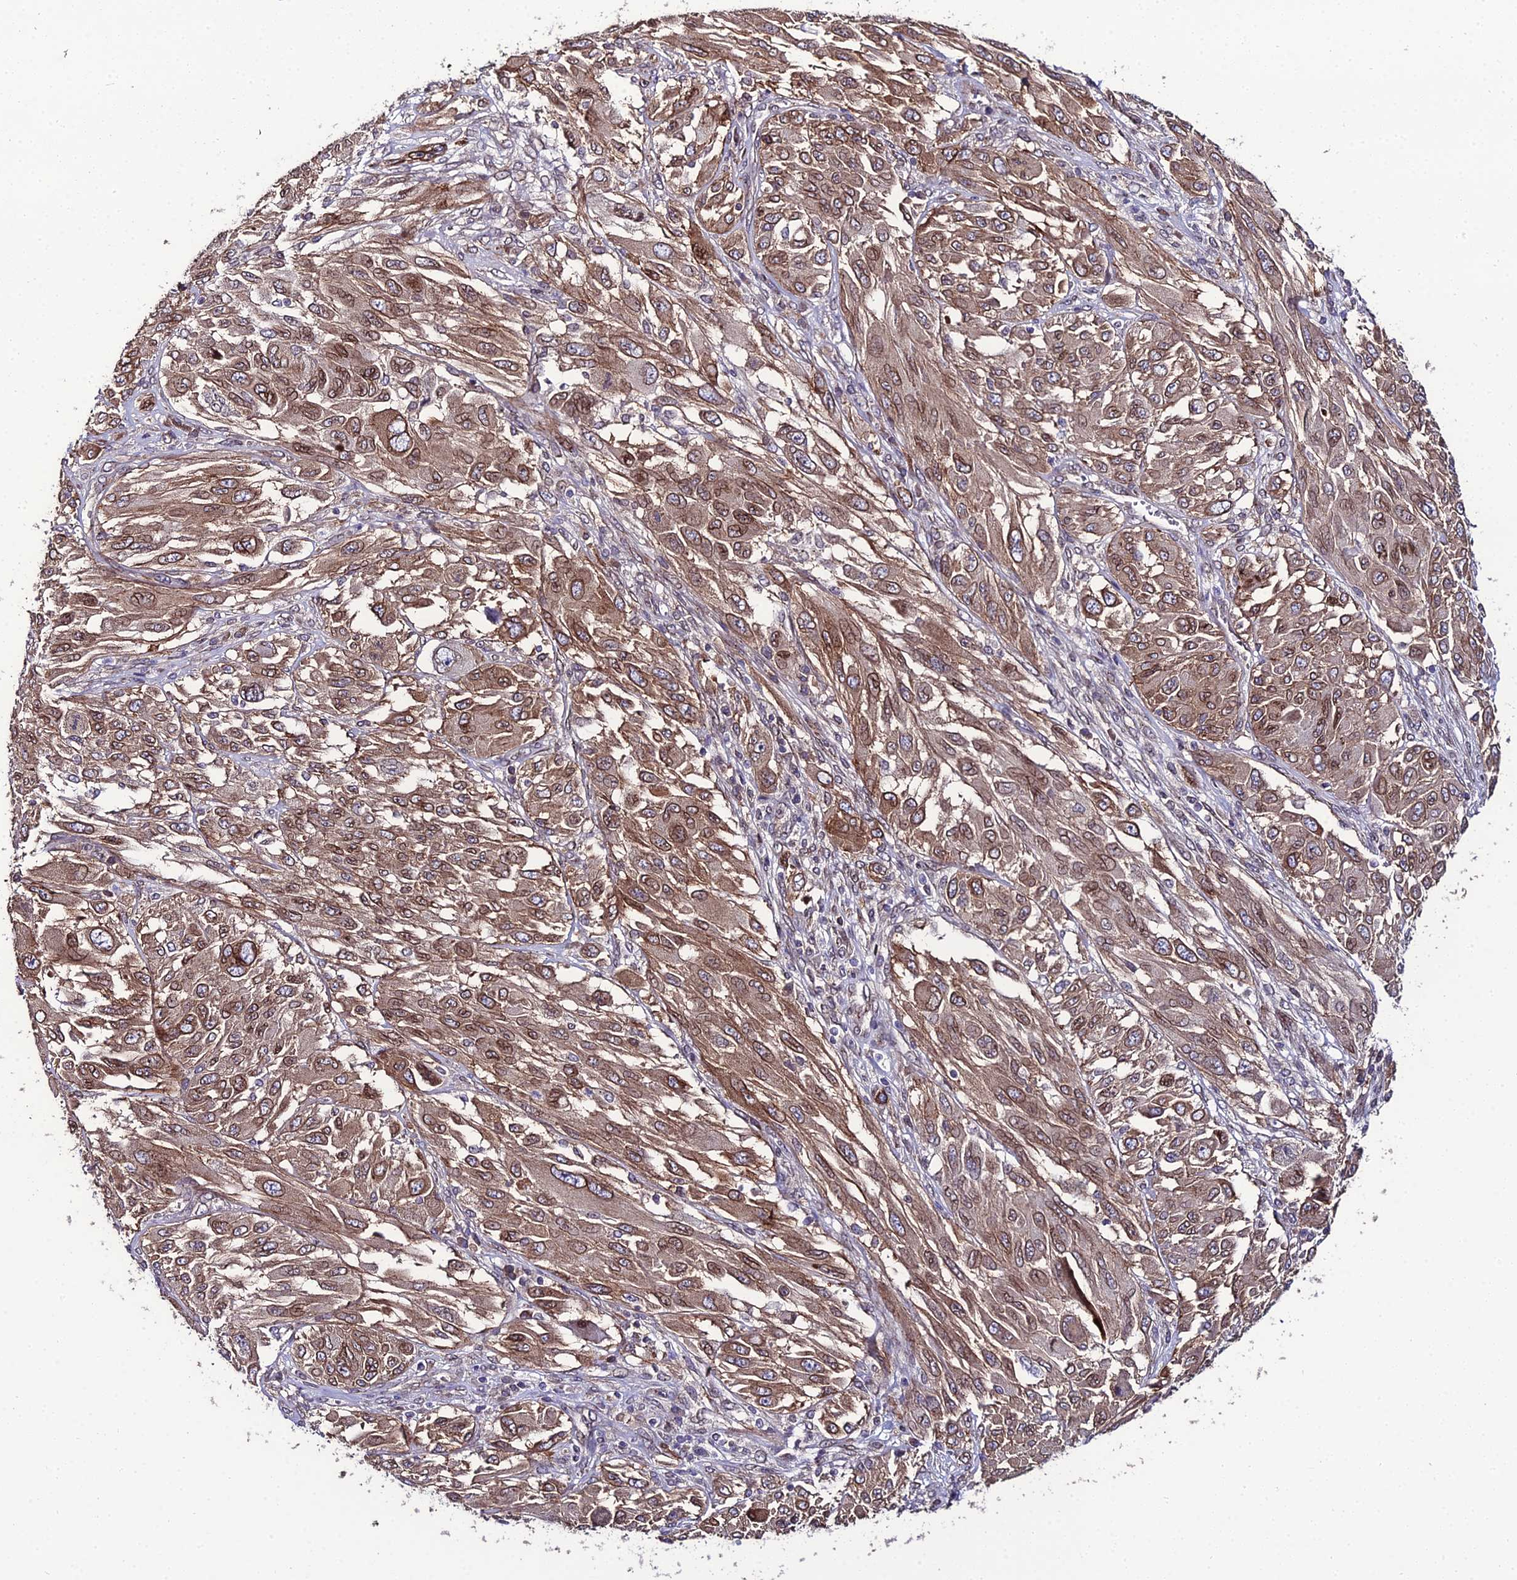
{"staining": {"intensity": "moderate", "quantity": ">75%", "location": "cytoplasmic/membranous,nuclear"}, "tissue": "melanoma", "cell_type": "Tumor cells", "image_type": "cancer", "snomed": [{"axis": "morphology", "description": "Malignant melanoma, NOS"}, {"axis": "topography", "description": "Skin"}], "caption": "A photomicrograph of human melanoma stained for a protein demonstrates moderate cytoplasmic/membranous and nuclear brown staining in tumor cells.", "gene": "DDX19A", "patient": {"sex": "female", "age": 91}}